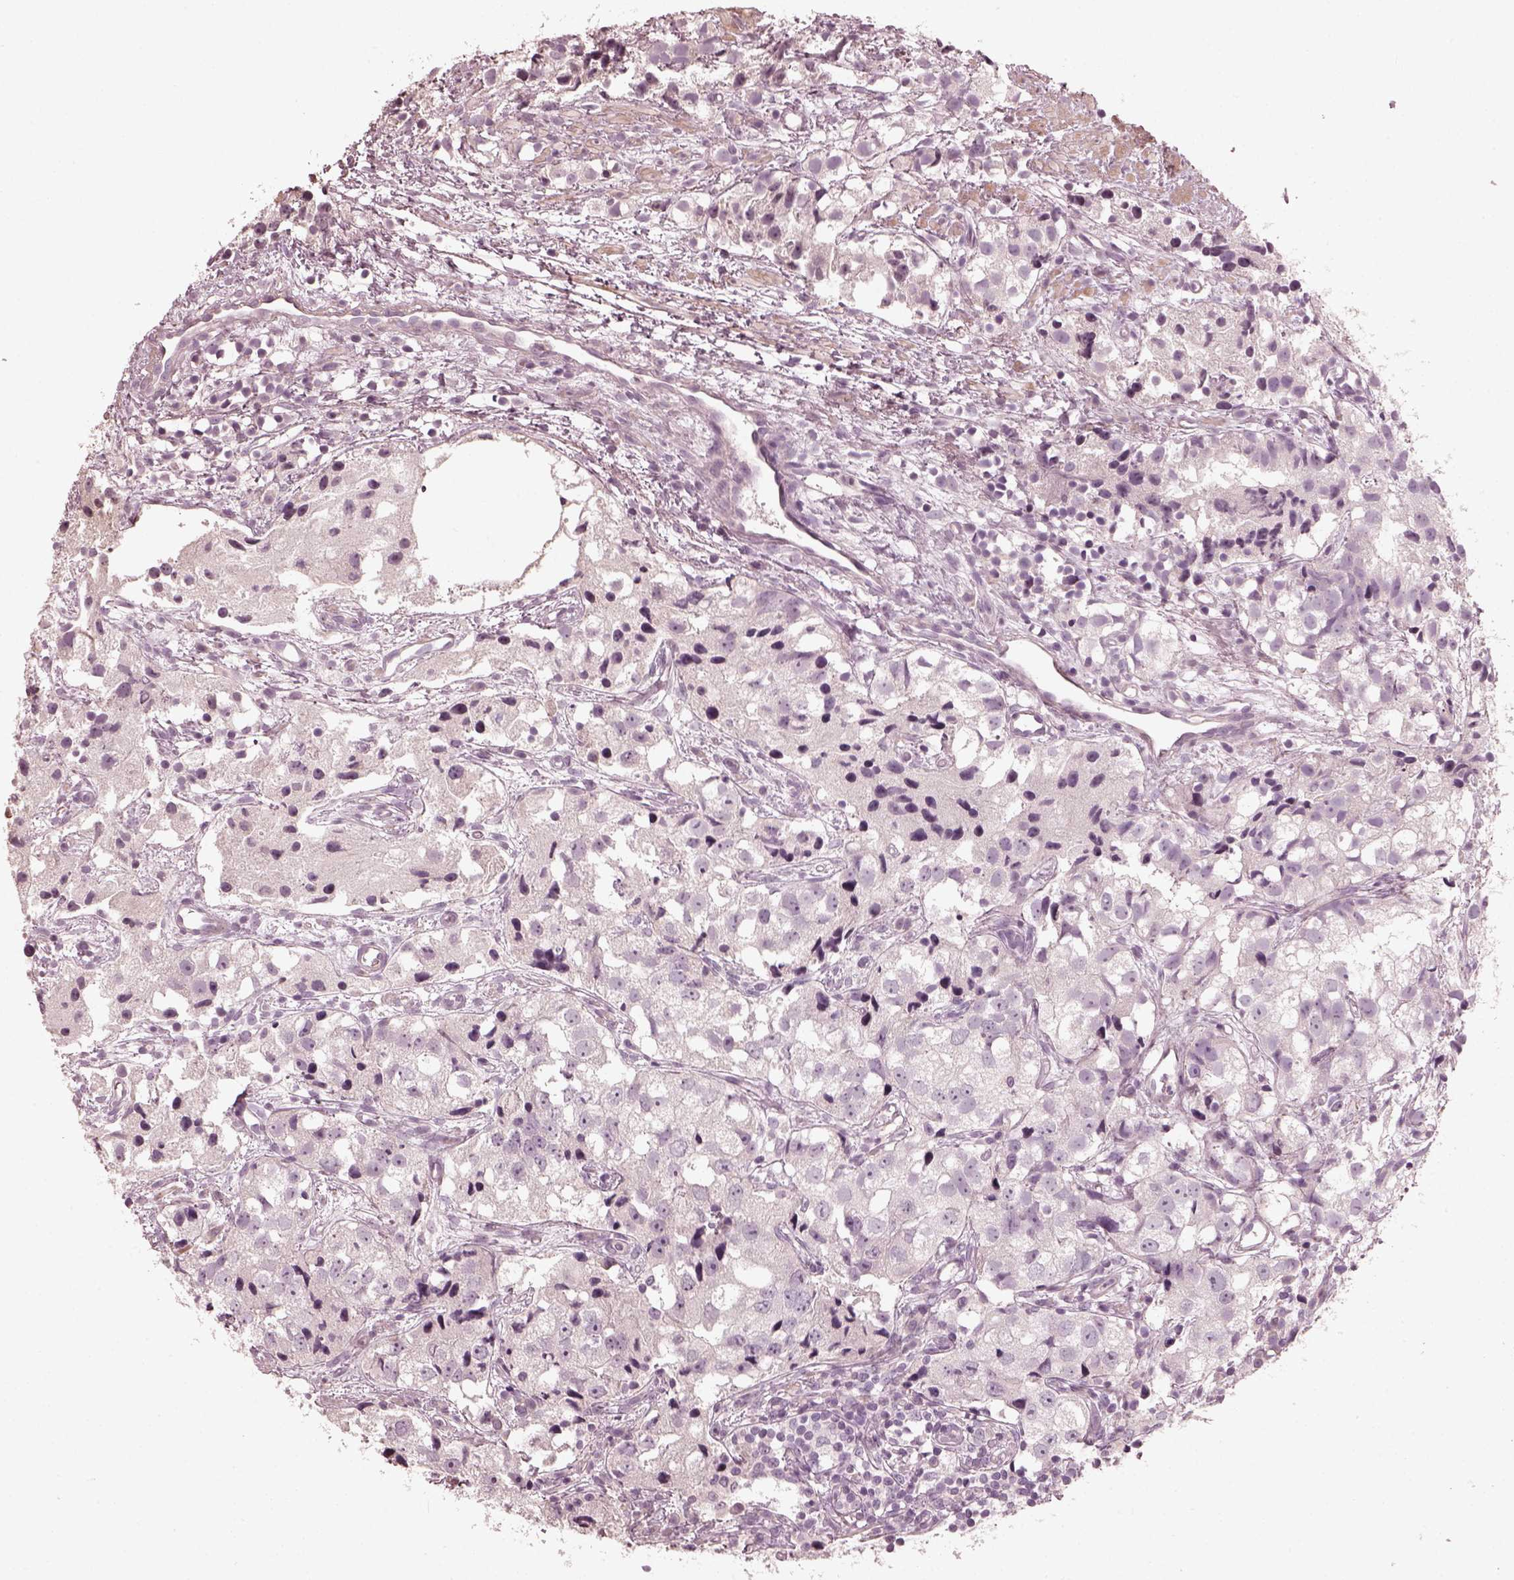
{"staining": {"intensity": "negative", "quantity": "none", "location": "none"}, "tissue": "prostate cancer", "cell_type": "Tumor cells", "image_type": "cancer", "snomed": [{"axis": "morphology", "description": "Adenocarcinoma, High grade"}, {"axis": "topography", "description": "Prostate"}], "caption": "DAB immunohistochemical staining of human prostate cancer (adenocarcinoma (high-grade)) displays no significant positivity in tumor cells. The staining is performed using DAB (3,3'-diaminobenzidine) brown chromogen with nuclei counter-stained in using hematoxylin.", "gene": "OPTC", "patient": {"sex": "male", "age": 68}}